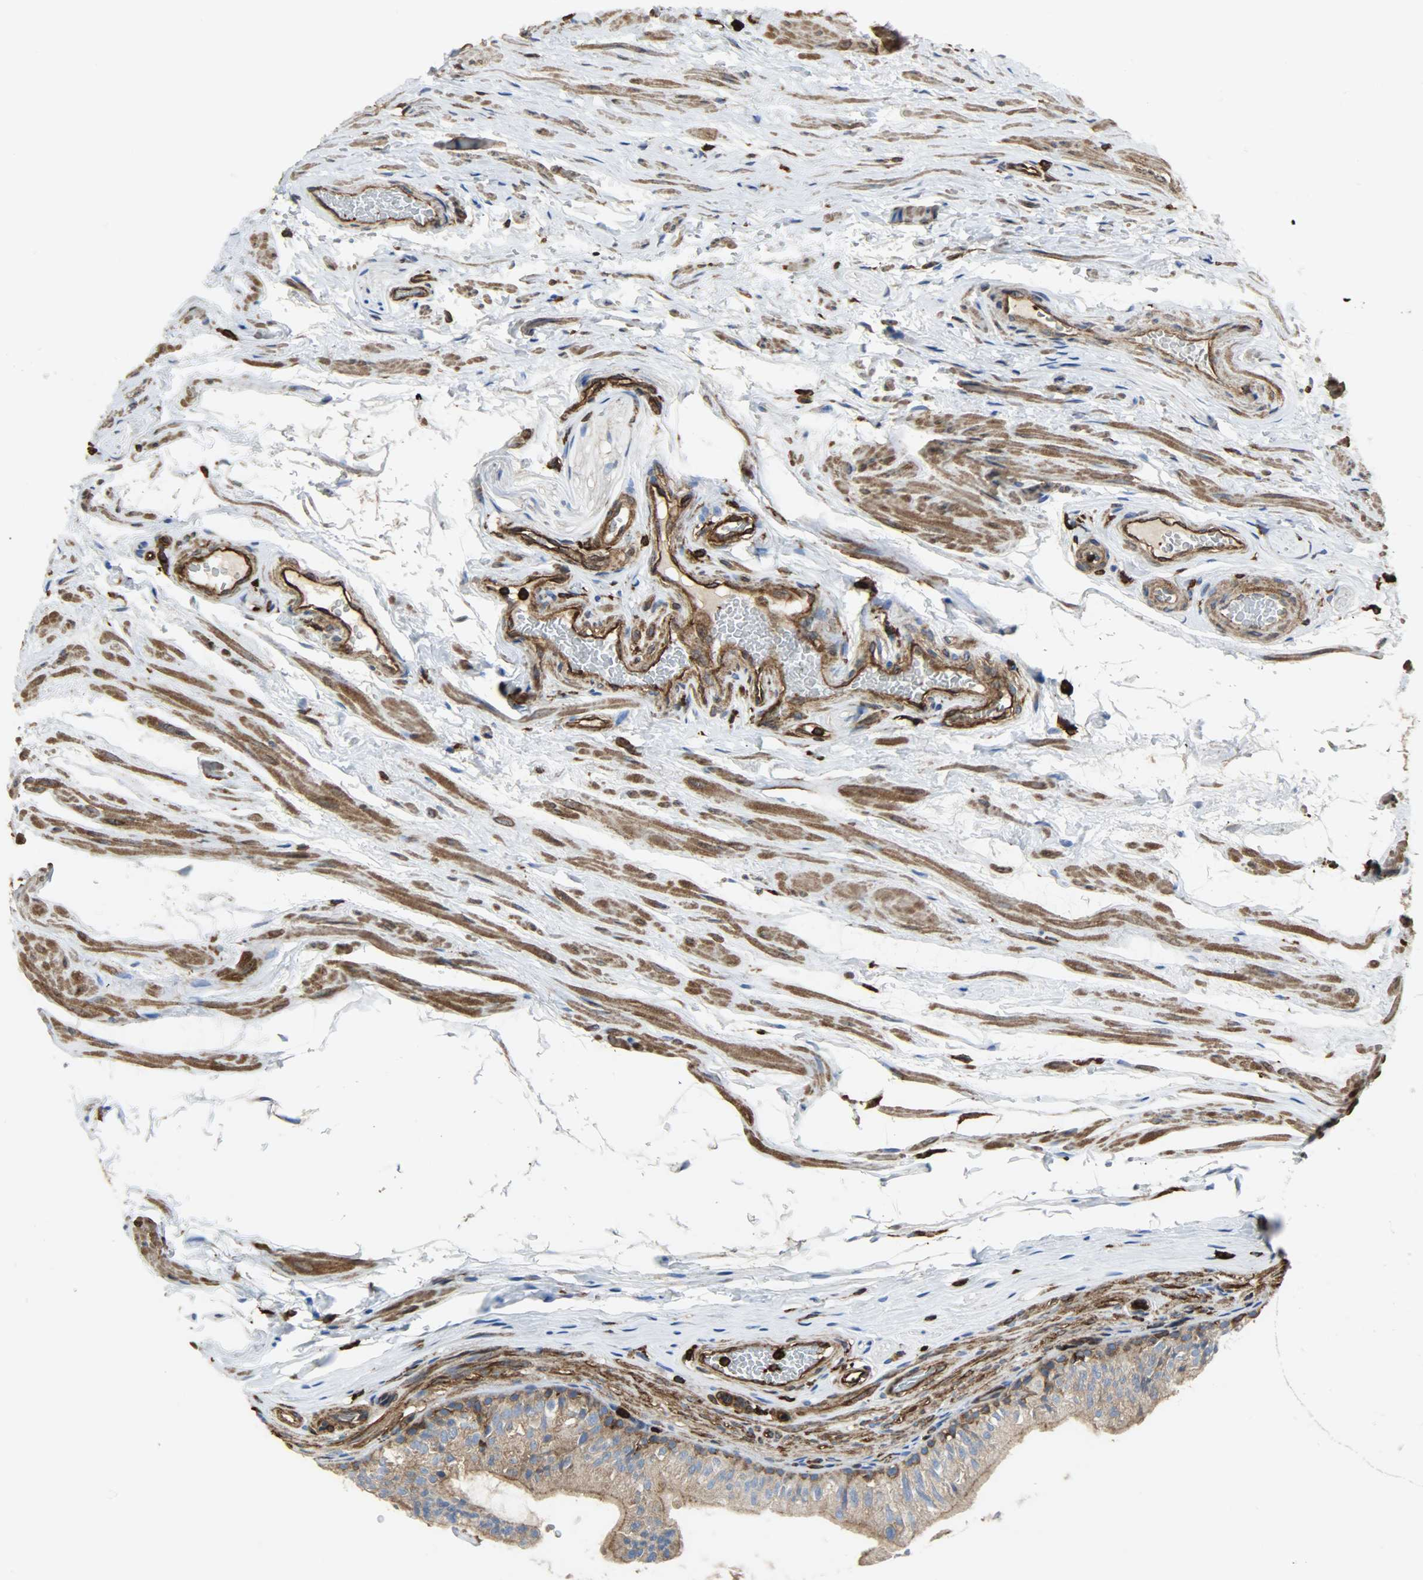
{"staining": {"intensity": "moderate", "quantity": ">75%", "location": "cytoplasmic/membranous"}, "tissue": "epididymis", "cell_type": "Glandular cells", "image_type": "normal", "snomed": [{"axis": "morphology", "description": "Normal tissue, NOS"}, {"axis": "topography", "description": "Testis"}, {"axis": "topography", "description": "Epididymis"}], "caption": "Unremarkable epididymis was stained to show a protein in brown. There is medium levels of moderate cytoplasmic/membranous positivity in about >75% of glandular cells. (Brightfield microscopy of DAB IHC at high magnification).", "gene": "VASP", "patient": {"sex": "male", "age": 36}}